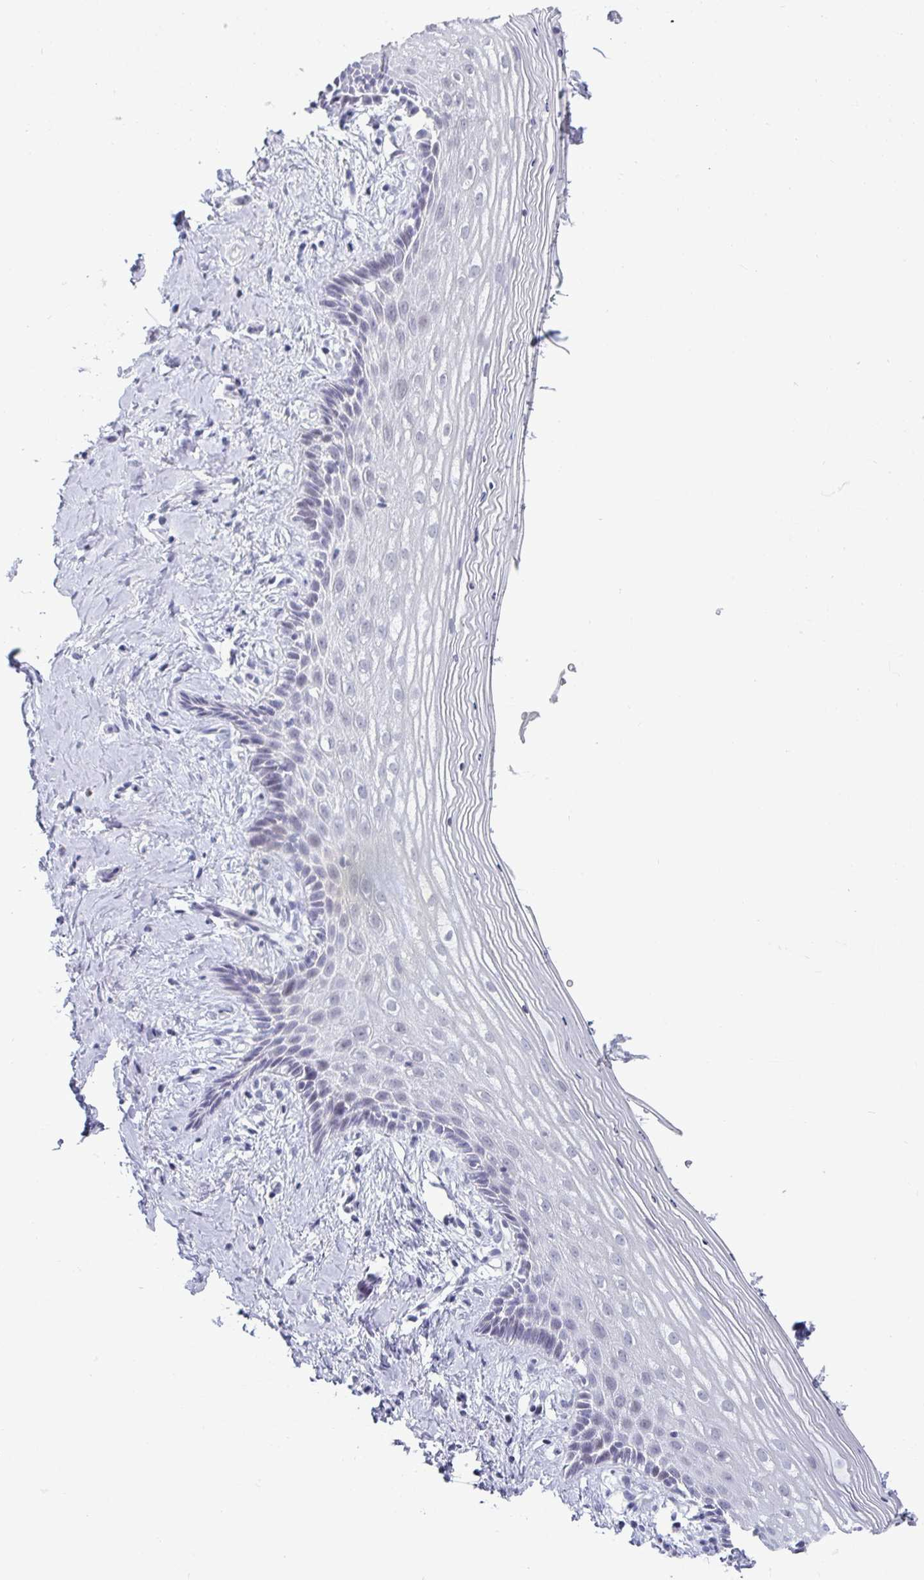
{"staining": {"intensity": "negative", "quantity": "none", "location": "none"}, "tissue": "vagina", "cell_type": "Squamous epithelial cells", "image_type": "normal", "snomed": [{"axis": "morphology", "description": "Normal tissue, NOS"}, {"axis": "topography", "description": "Vagina"}], "caption": "Vagina was stained to show a protein in brown. There is no significant expression in squamous epithelial cells.", "gene": "VSIG10L", "patient": {"sex": "female", "age": 42}}